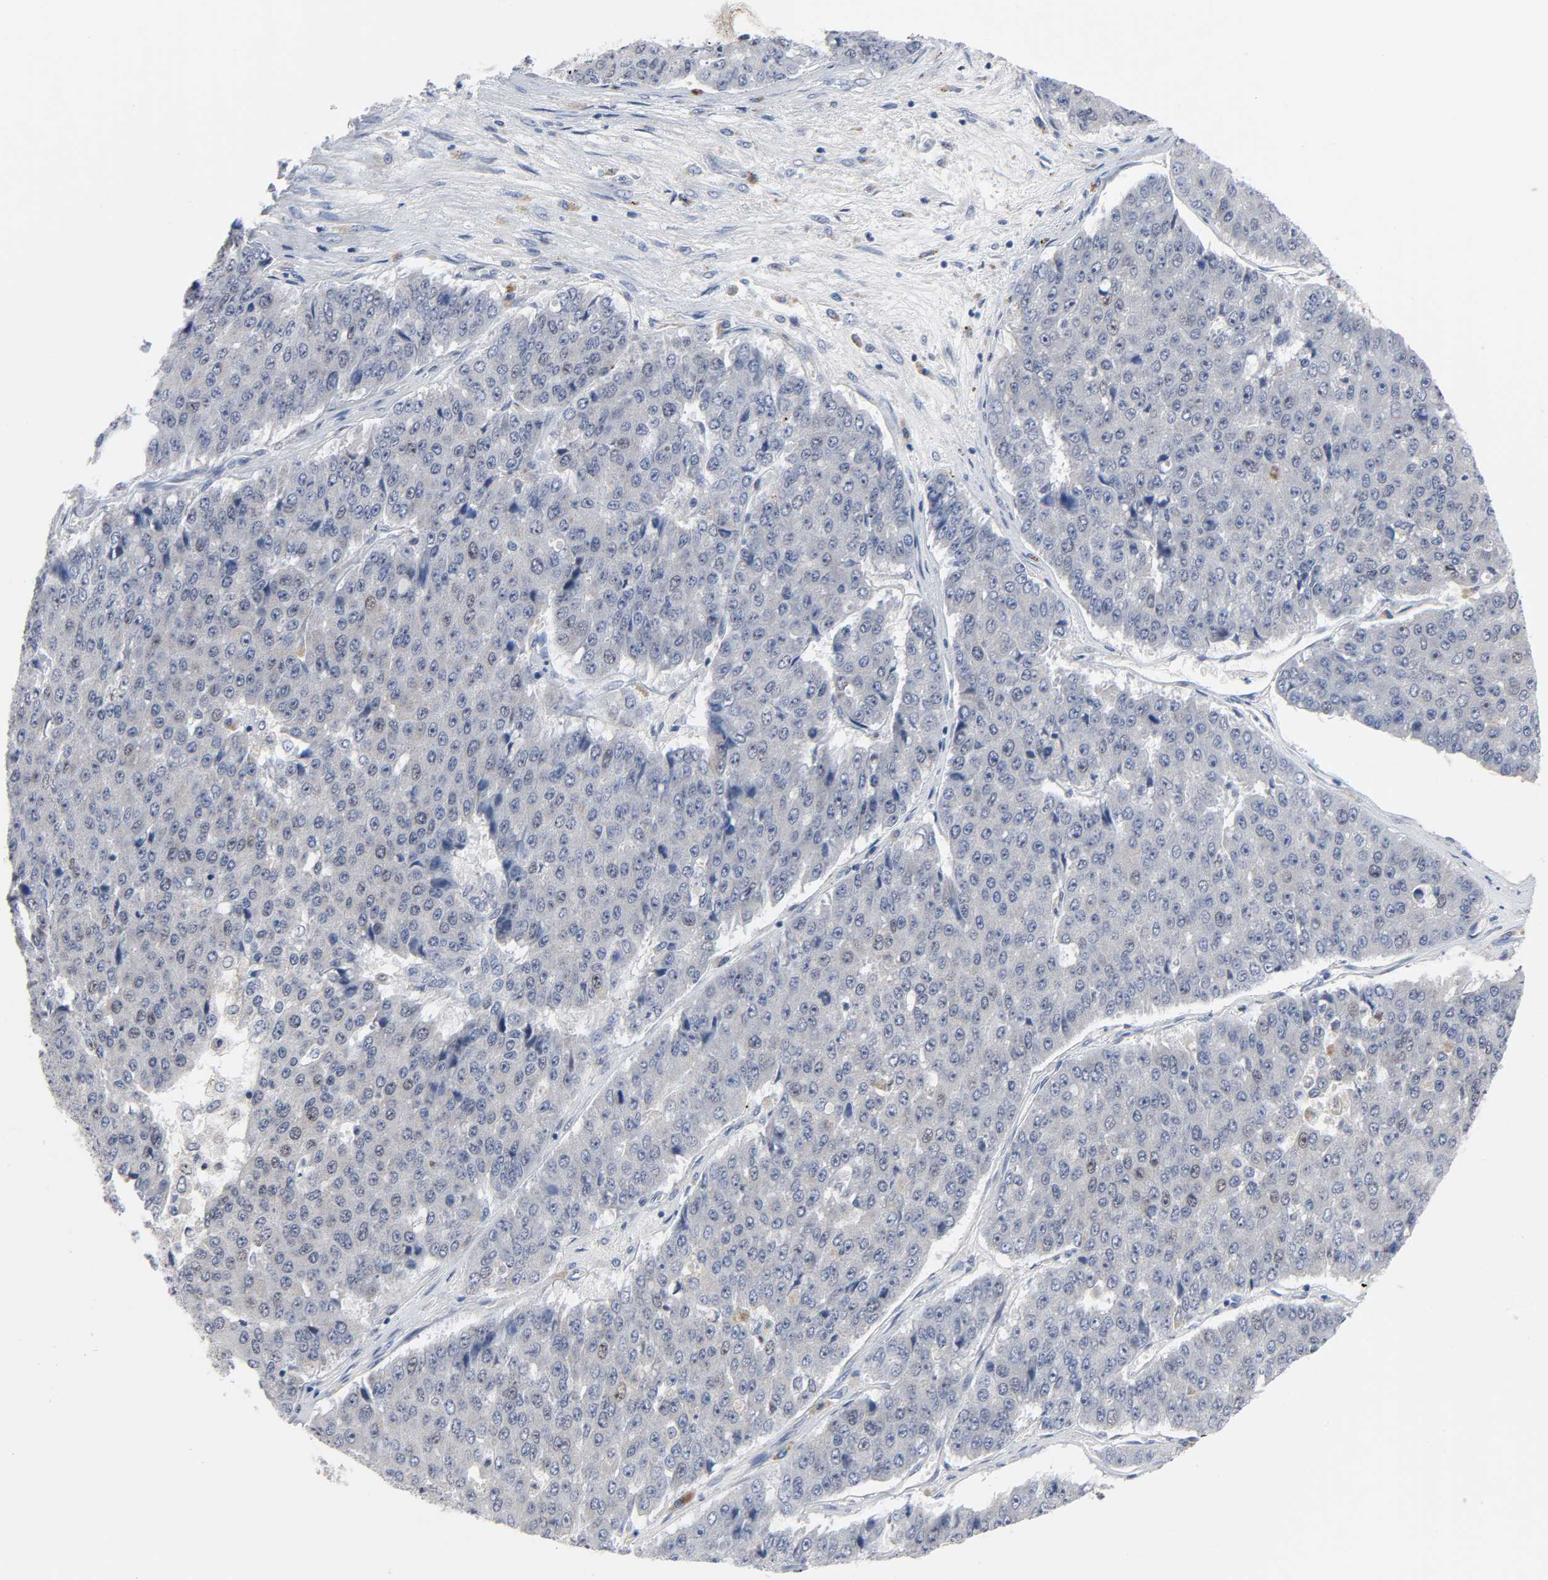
{"staining": {"intensity": "negative", "quantity": "none", "location": "none"}, "tissue": "pancreatic cancer", "cell_type": "Tumor cells", "image_type": "cancer", "snomed": [{"axis": "morphology", "description": "Adenocarcinoma, NOS"}, {"axis": "topography", "description": "Pancreas"}], "caption": "DAB immunohistochemical staining of pancreatic cancer (adenocarcinoma) exhibits no significant expression in tumor cells.", "gene": "WEE1", "patient": {"sex": "male", "age": 50}}